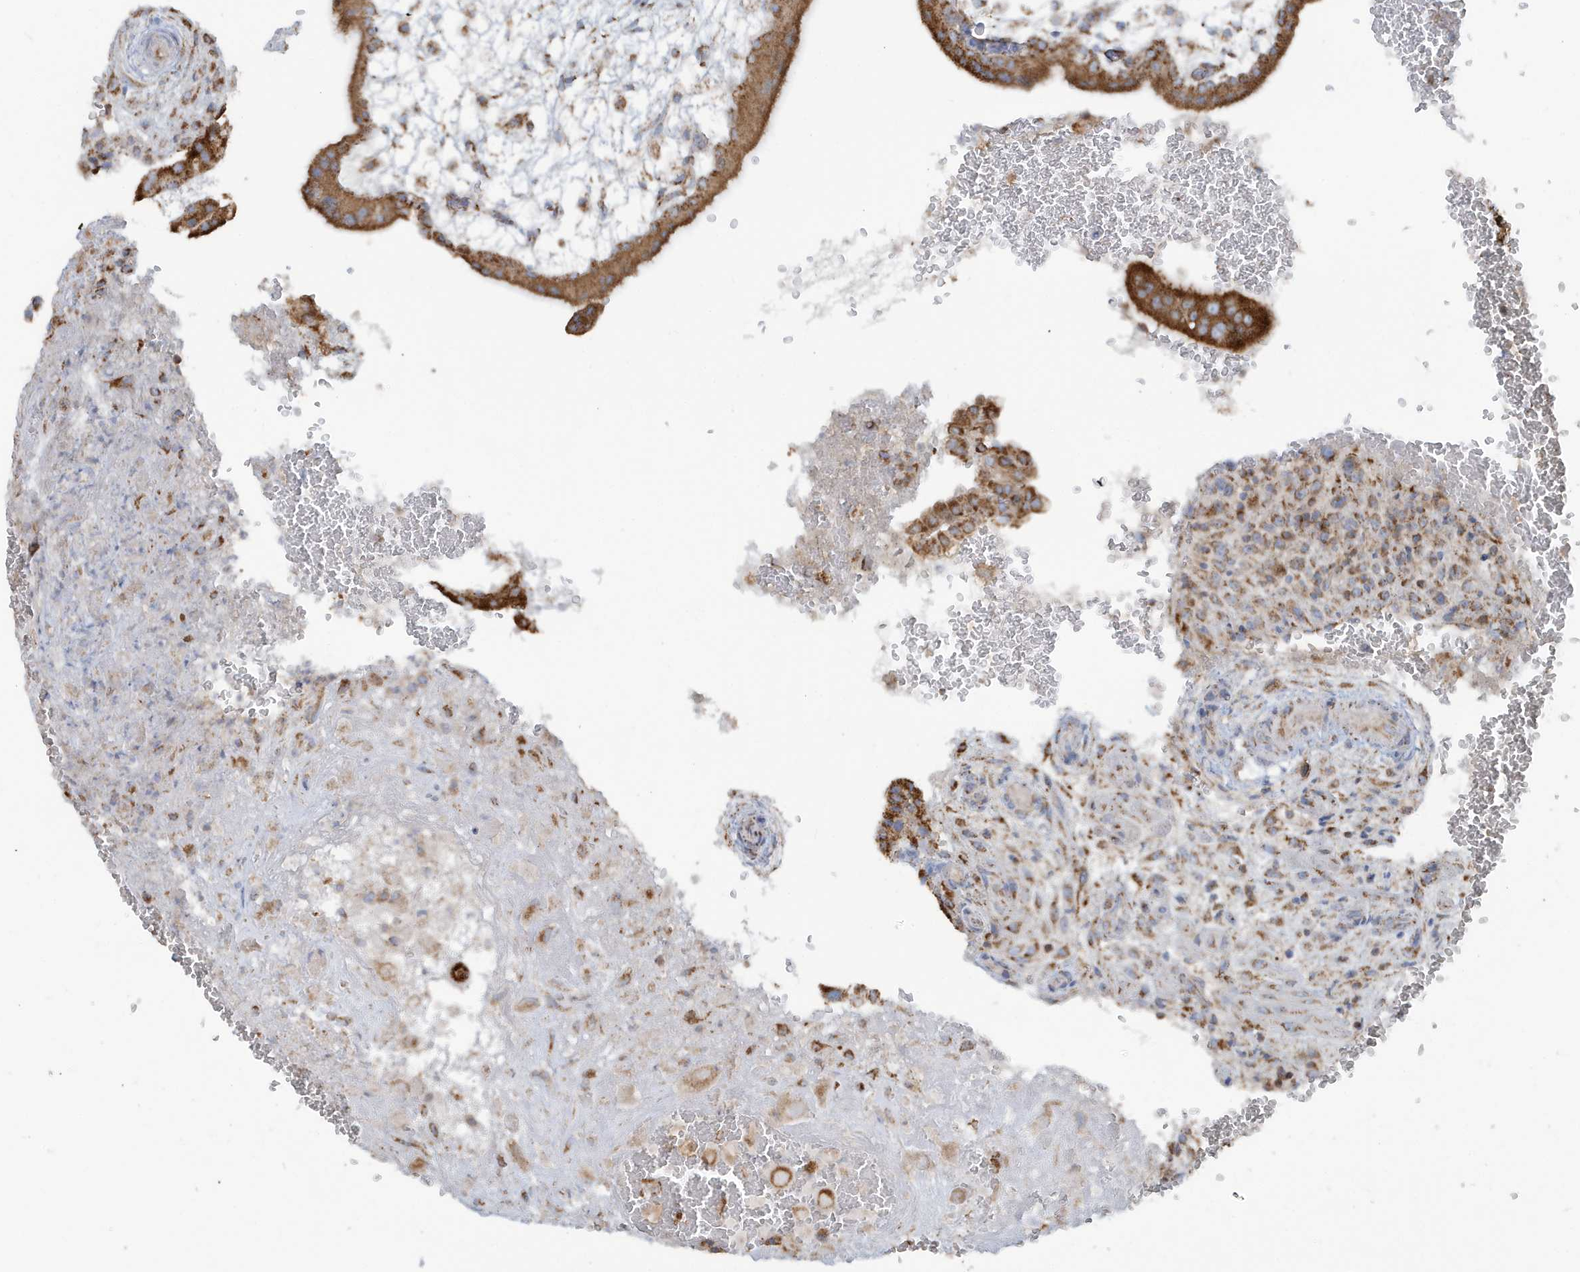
{"staining": {"intensity": "moderate", "quantity": ">75%", "location": "cytoplasmic/membranous"}, "tissue": "placenta", "cell_type": "Decidual cells", "image_type": "normal", "snomed": [{"axis": "morphology", "description": "Normal tissue, NOS"}, {"axis": "topography", "description": "Placenta"}], "caption": "DAB (3,3'-diaminobenzidine) immunohistochemical staining of normal human placenta demonstrates moderate cytoplasmic/membranous protein expression in approximately >75% of decidual cells. The staining is performed using DAB (3,3'-diaminobenzidine) brown chromogen to label protein expression. The nuclei are counter-stained blue using hematoxylin.", "gene": "RAB11FIP3", "patient": {"sex": "female", "age": 35}}